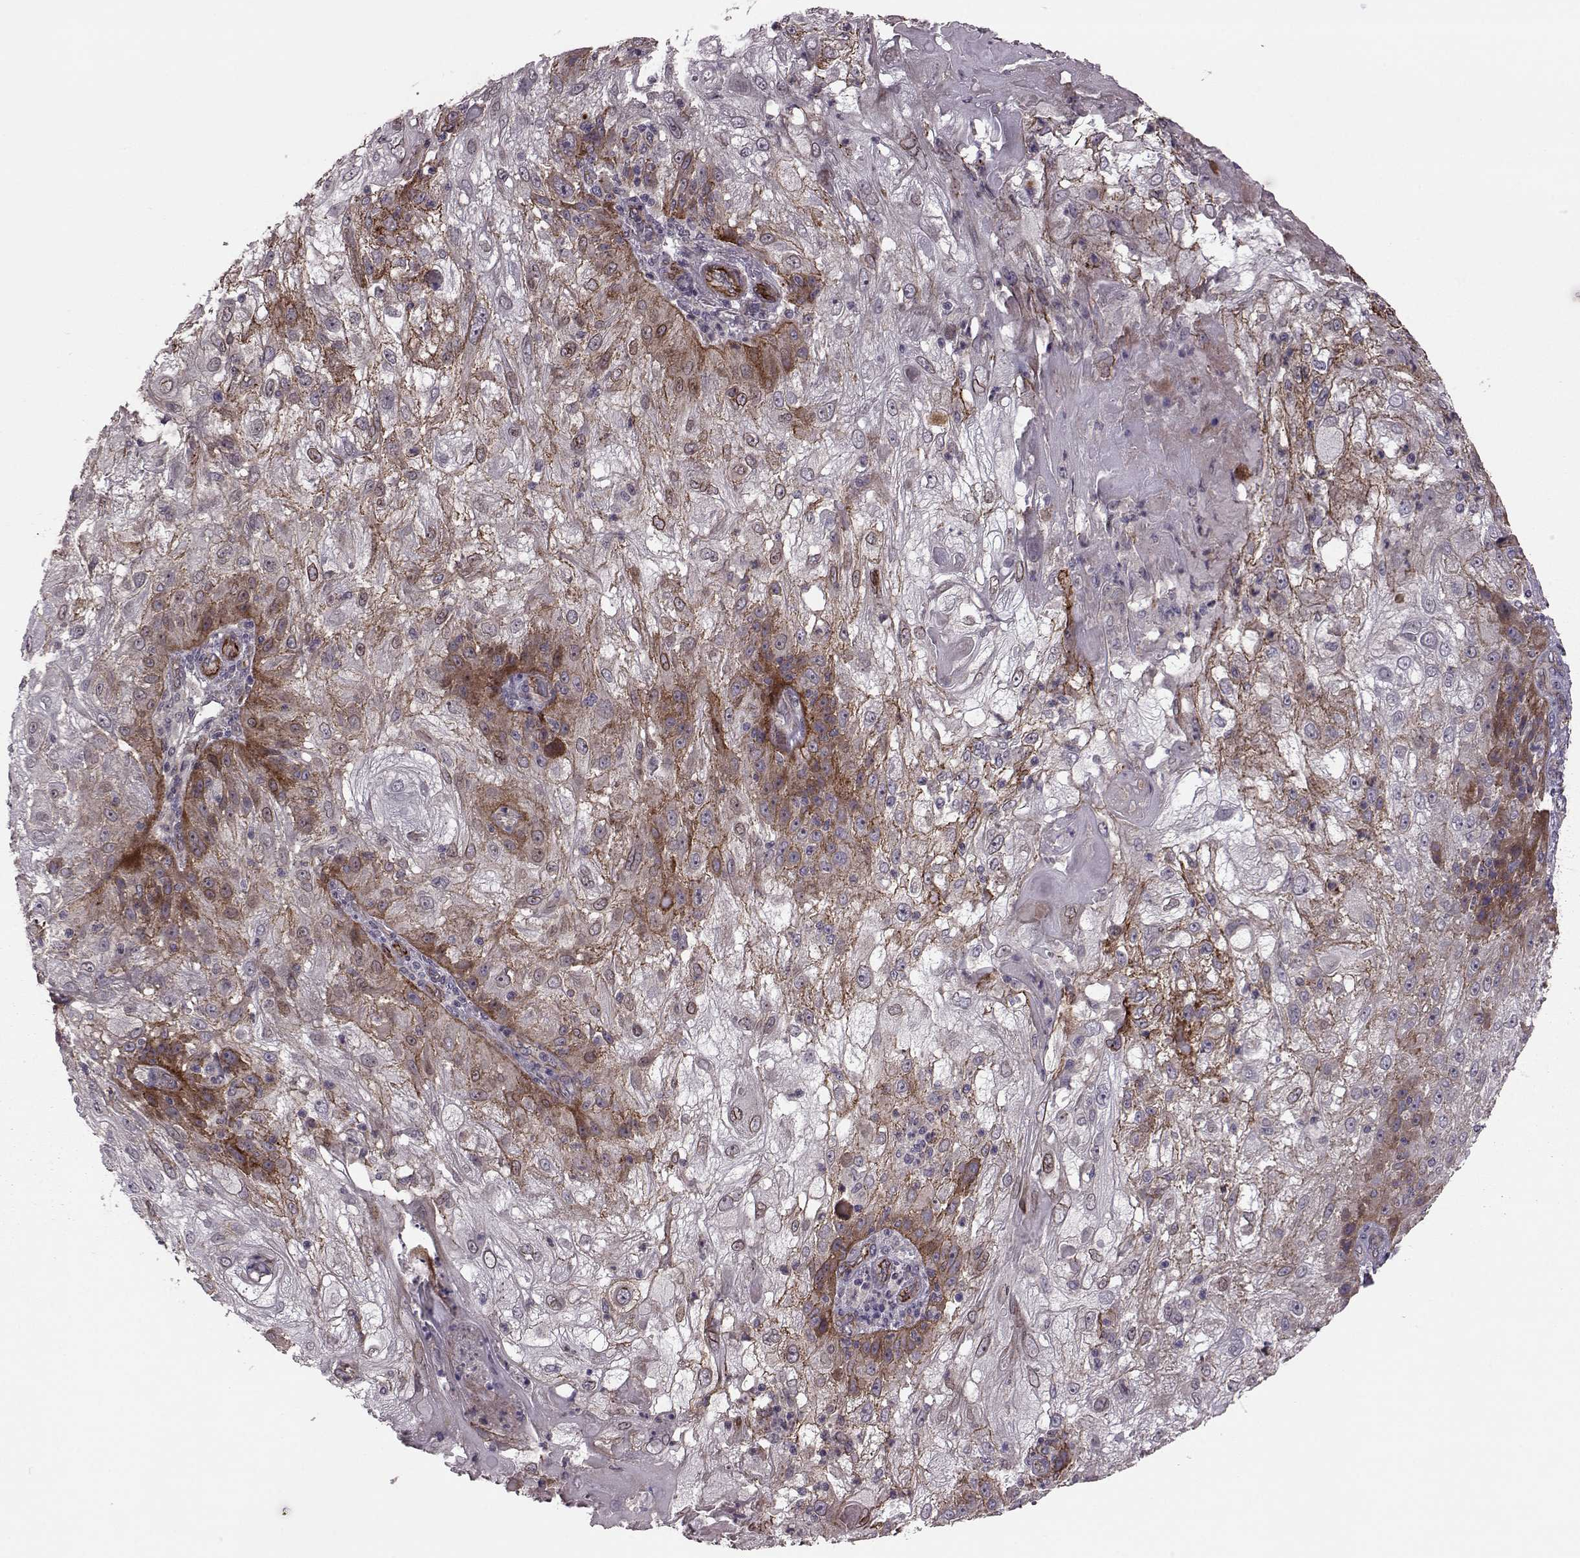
{"staining": {"intensity": "strong", "quantity": "25%-75%", "location": "cytoplasmic/membranous"}, "tissue": "skin cancer", "cell_type": "Tumor cells", "image_type": "cancer", "snomed": [{"axis": "morphology", "description": "Normal tissue, NOS"}, {"axis": "morphology", "description": "Squamous cell carcinoma, NOS"}, {"axis": "topography", "description": "Skin"}], "caption": "An image of skin squamous cell carcinoma stained for a protein shows strong cytoplasmic/membranous brown staining in tumor cells.", "gene": "SYNPO", "patient": {"sex": "female", "age": 83}}